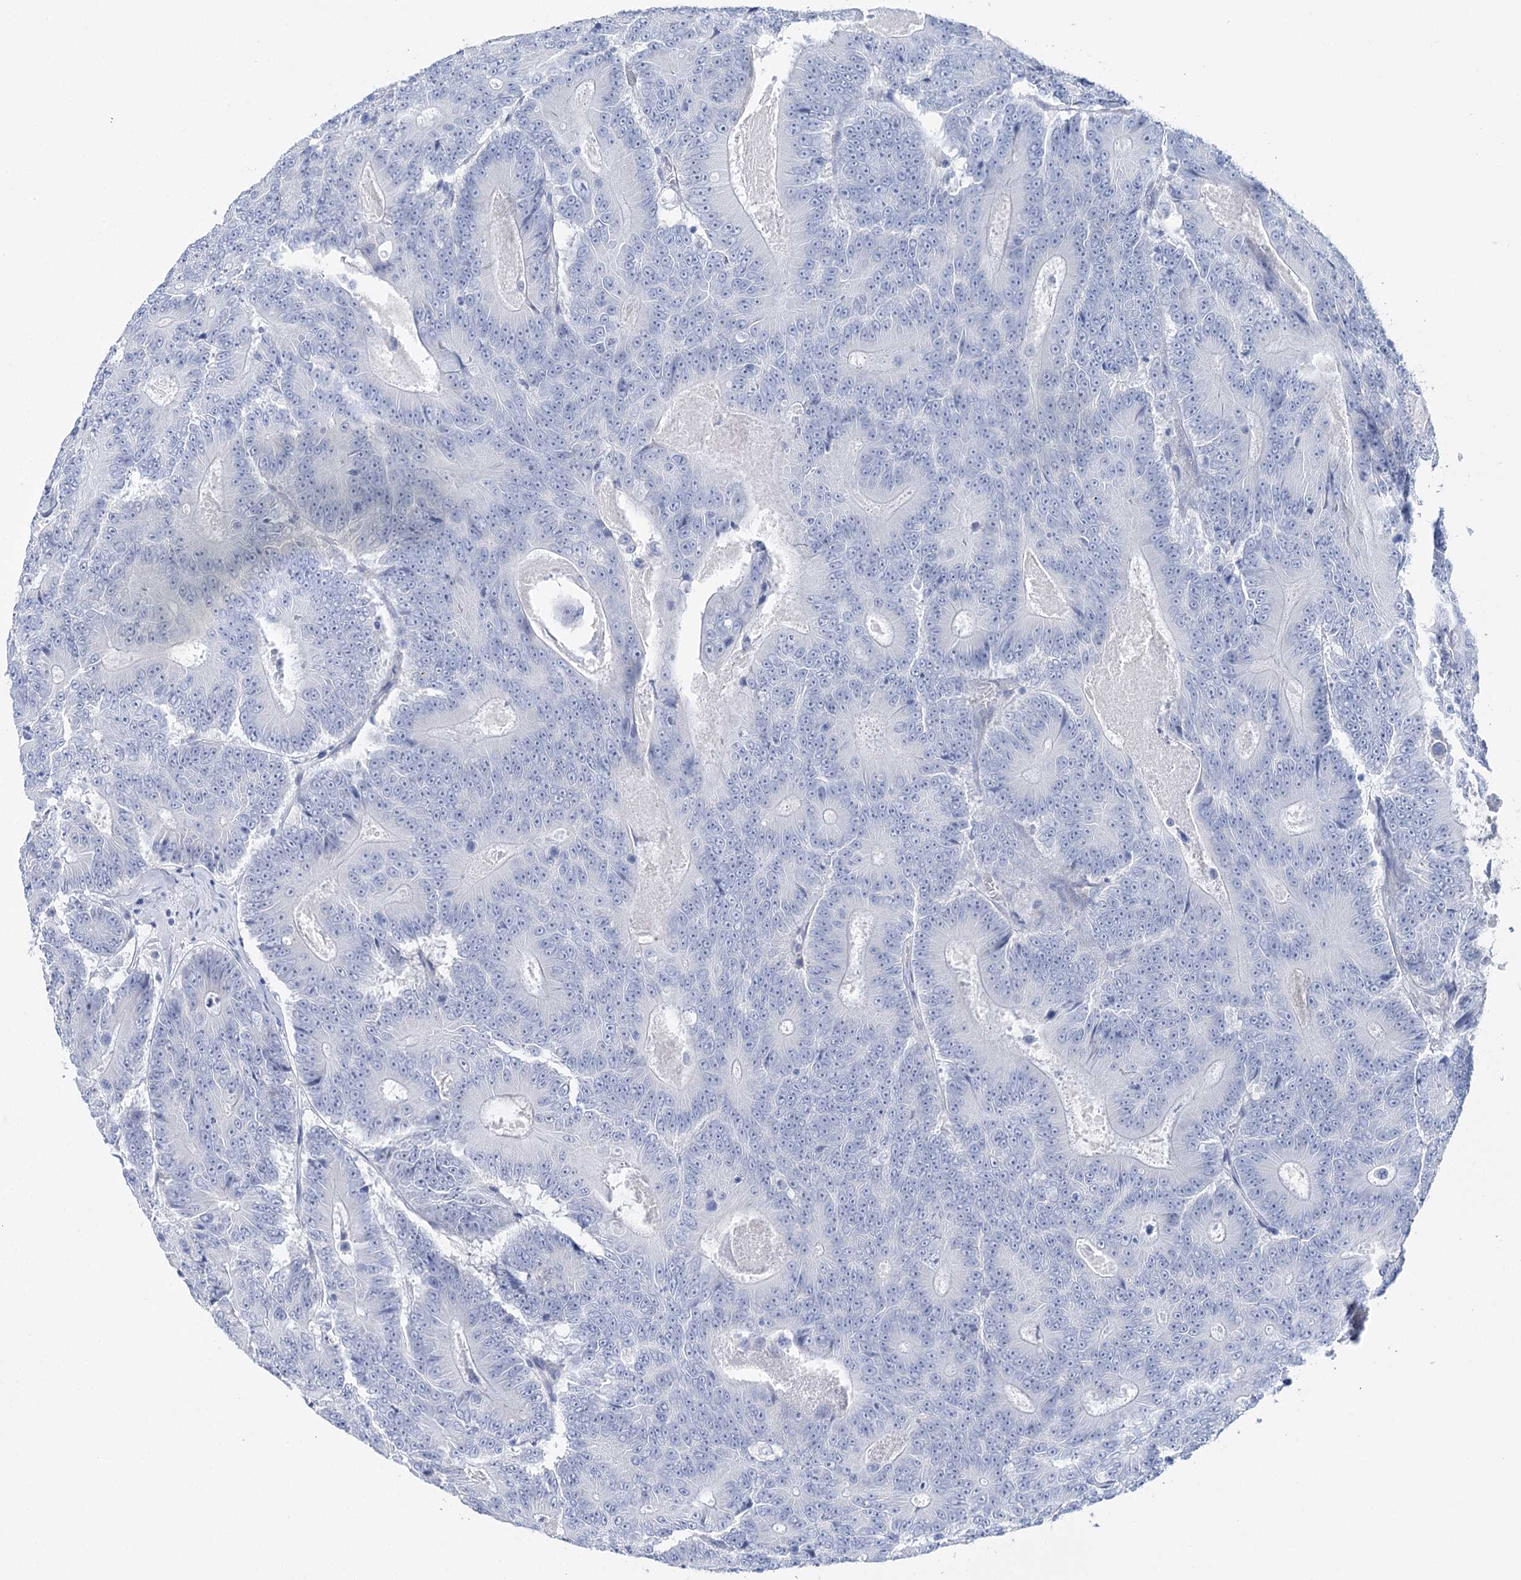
{"staining": {"intensity": "negative", "quantity": "none", "location": "none"}, "tissue": "colorectal cancer", "cell_type": "Tumor cells", "image_type": "cancer", "snomed": [{"axis": "morphology", "description": "Adenocarcinoma, NOS"}, {"axis": "topography", "description": "Colon"}], "caption": "This photomicrograph is of colorectal cancer stained with immunohistochemistry (IHC) to label a protein in brown with the nuclei are counter-stained blue. There is no positivity in tumor cells. (Stains: DAB (3,3'-diaminobenzidine) immunohistochemistry with hematoxylin counter stain, Microscopy: brightfield microscopy at high magnification).", "gene": "CSN3", "patient": {"sex": "male", "age": 83}}